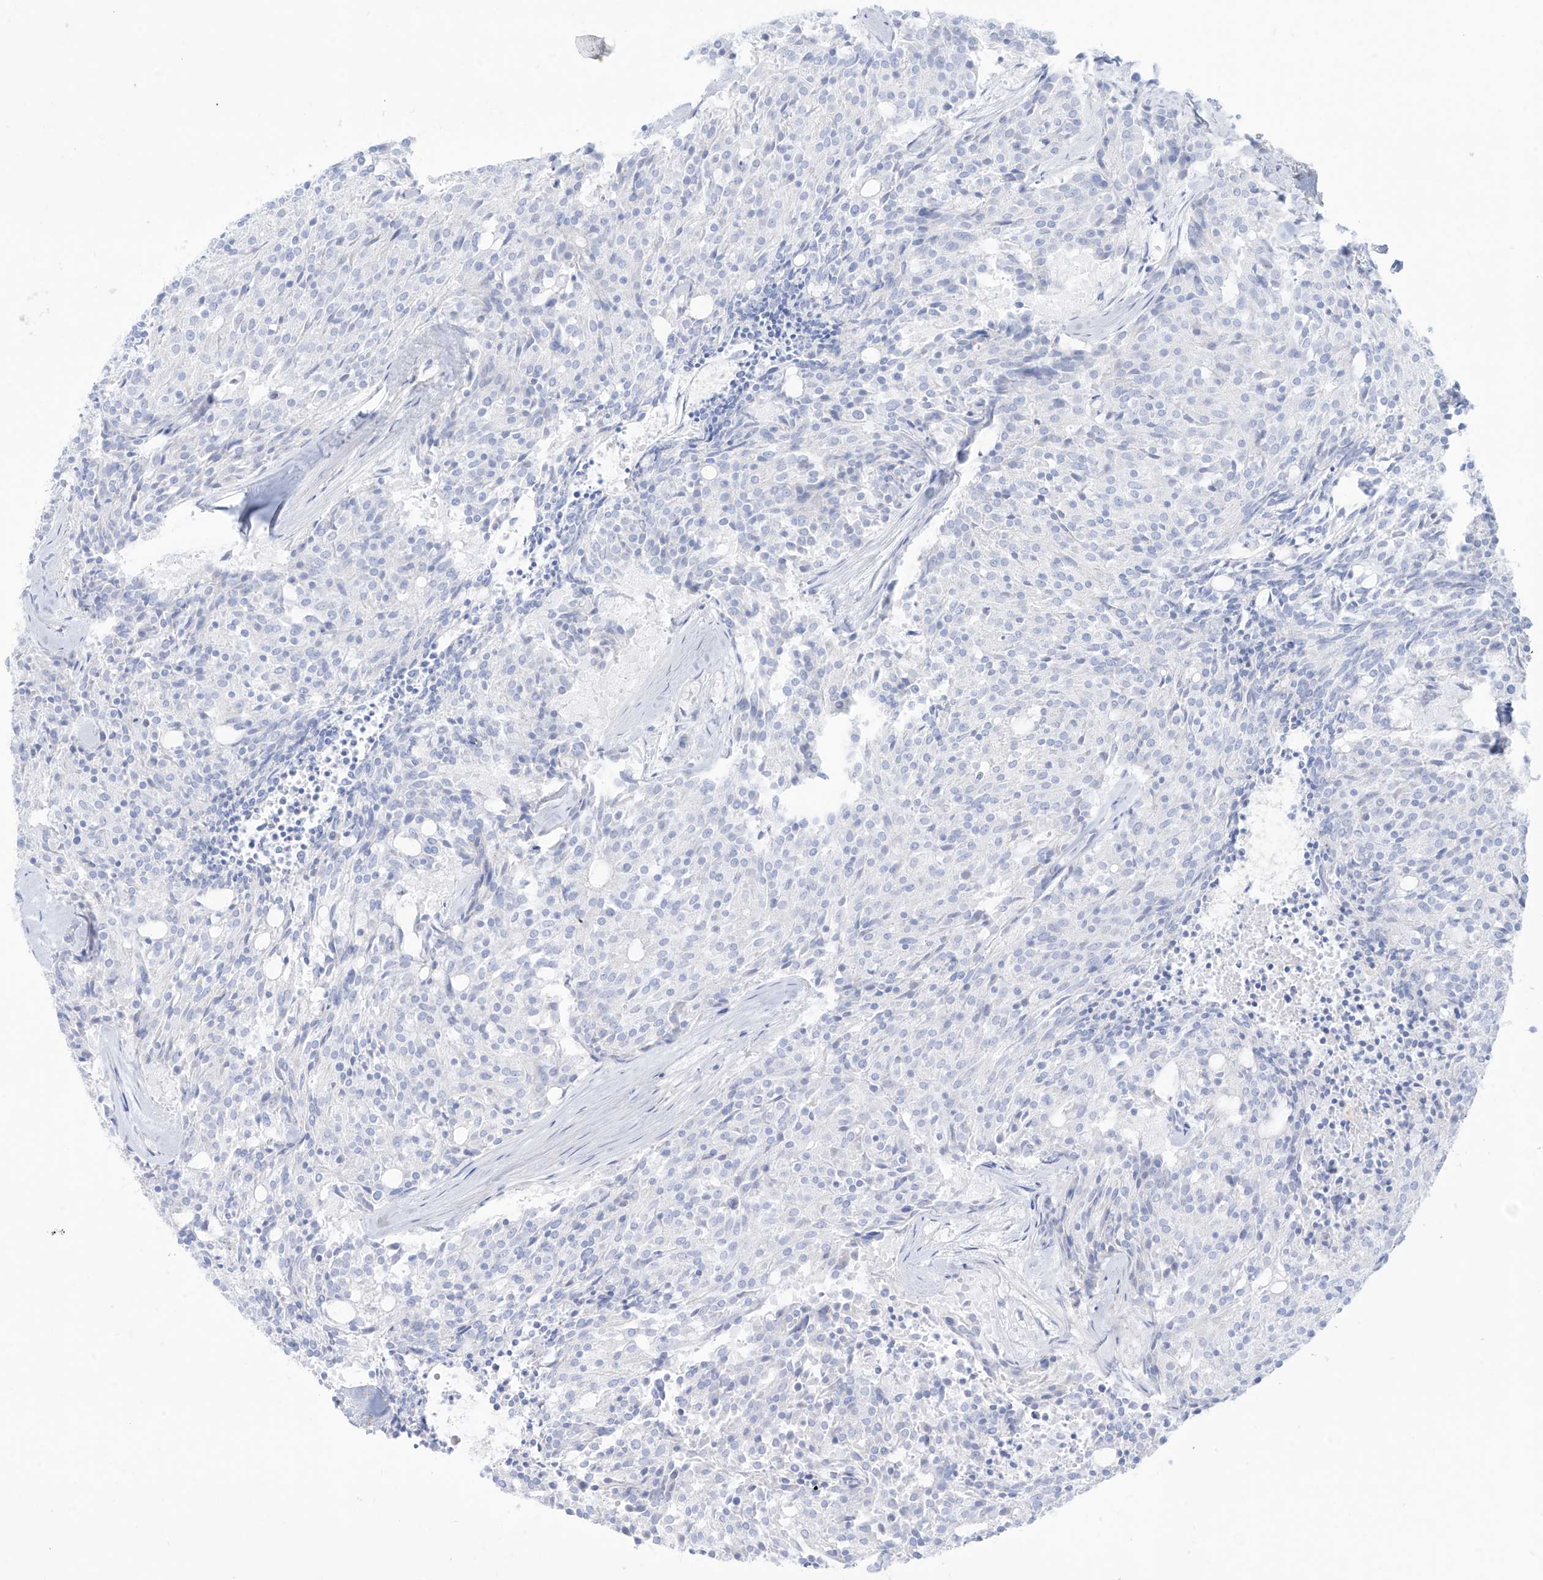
{"staining": {"intensity": "negative", "quantity": "none", "location": "none"}, "tissue": "carcinoid", "cell_type": "Tumor cells", "image_type": "cancer", "snomed": [{"axis": "morphology", "description": "Carcinoid, malignant, NOS"}, {"axis": "topography", "description": "Pancreas"}], "caption": "High magnification brightfield microscopy of carcinoid stained with DAB (brown) and counterstained with hematoxylin (blue): tumor cells show no significant positivity.", "gene": "SLC26A3", "patient": {"sex": "female", "age": 54}}